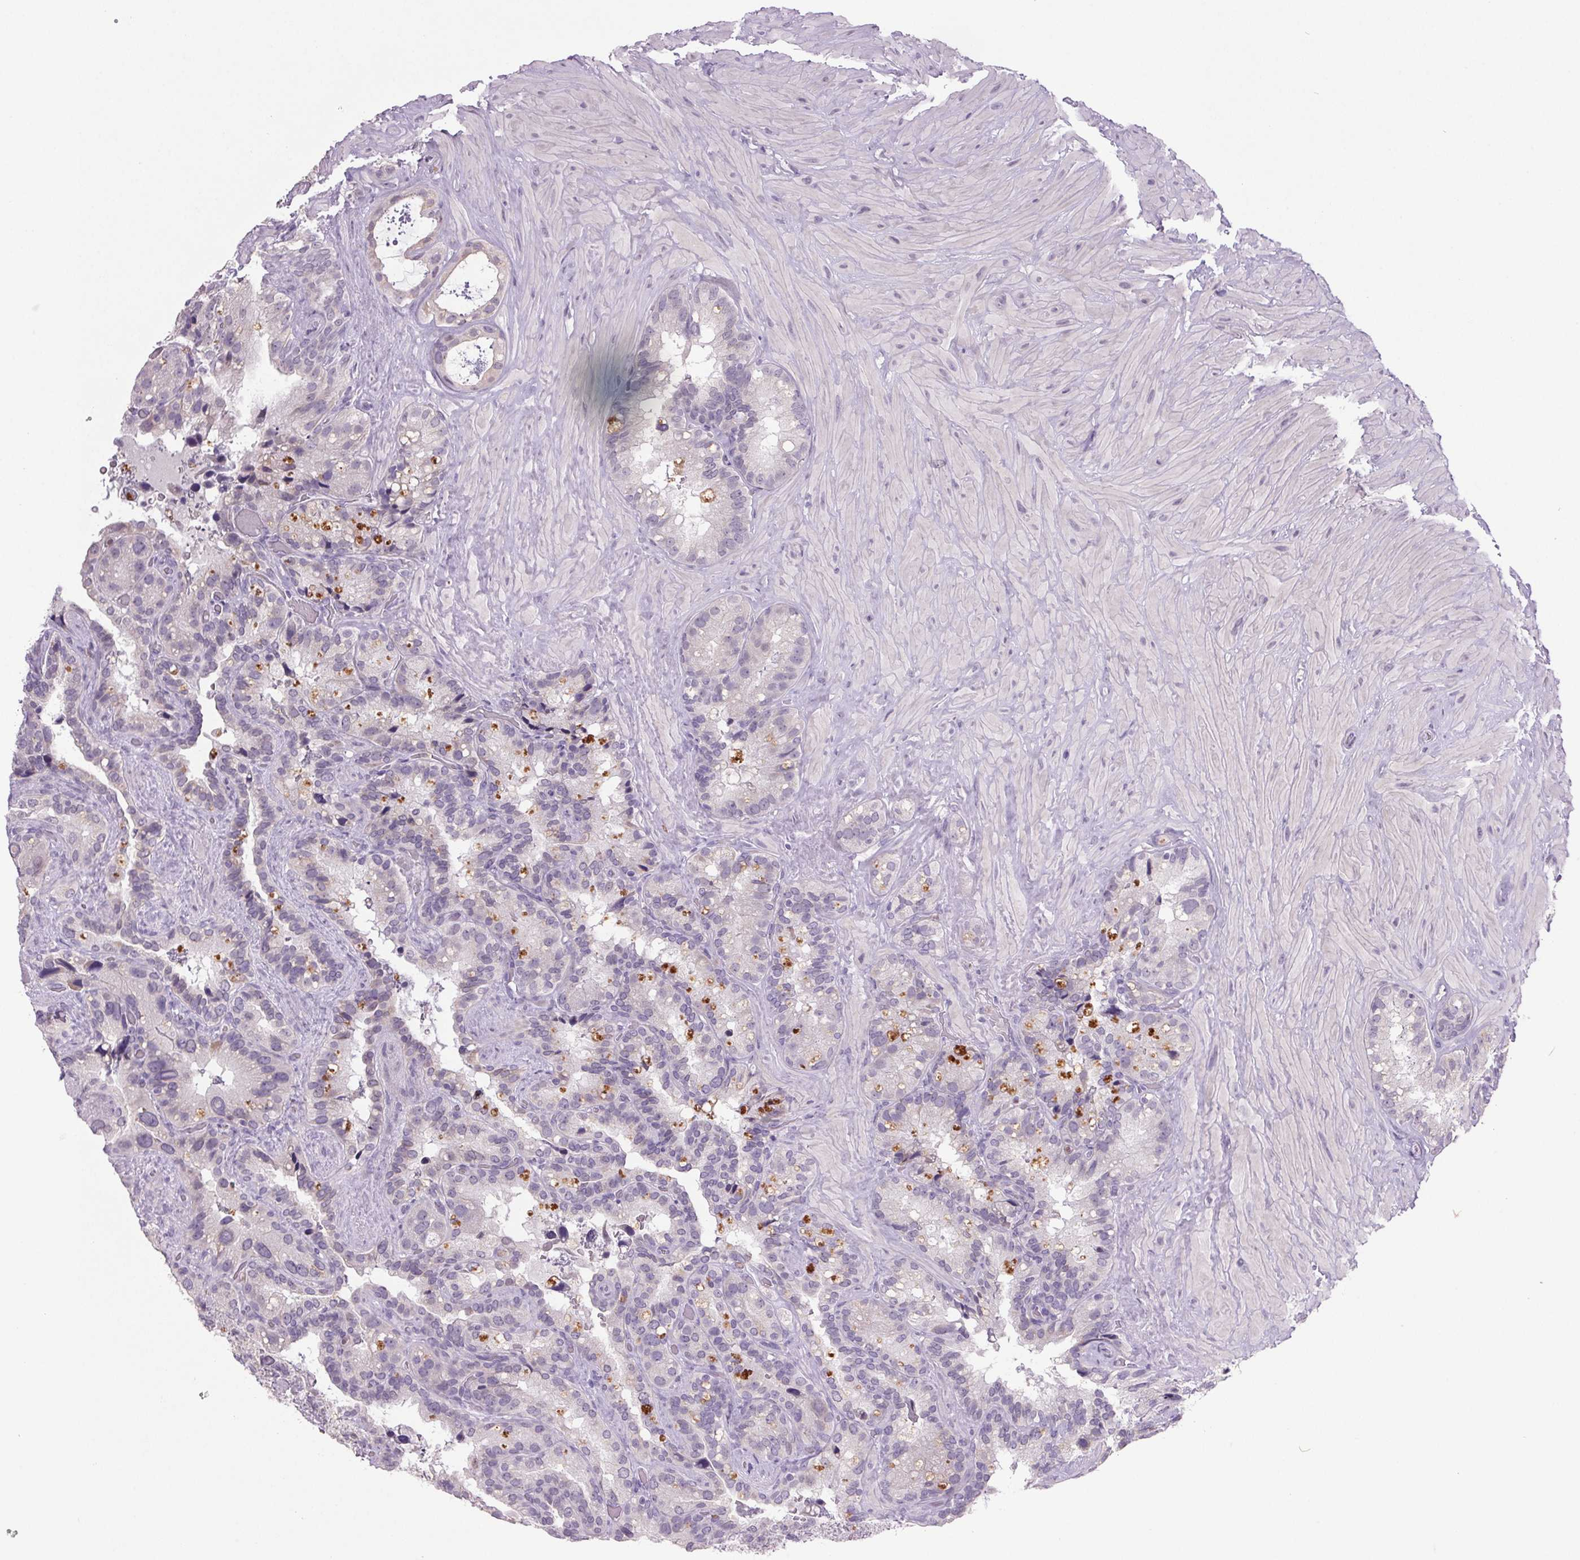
{"staining": {"intensity": "weak", "quantity": "<25%", "location": "cytoplasmic/membranous"}, "tissue": "seminal vesicle", "cell_type": "Glandular cells", "image_type": "normal", "snomed": [{"axis": "morphology", "description": "Normal tissue, NOS"}, {"axis": "topography", "description": "Seminal veicle"}], "caption": "Immunohistochemistry of benign human seminal vesicle exhibits no expression in glandular cells. (Brightfield microscopy of DAB immunohistochemistry at high magnification).", "gene": "TRDN", "patient": {"sex": "male", "age": 60}}